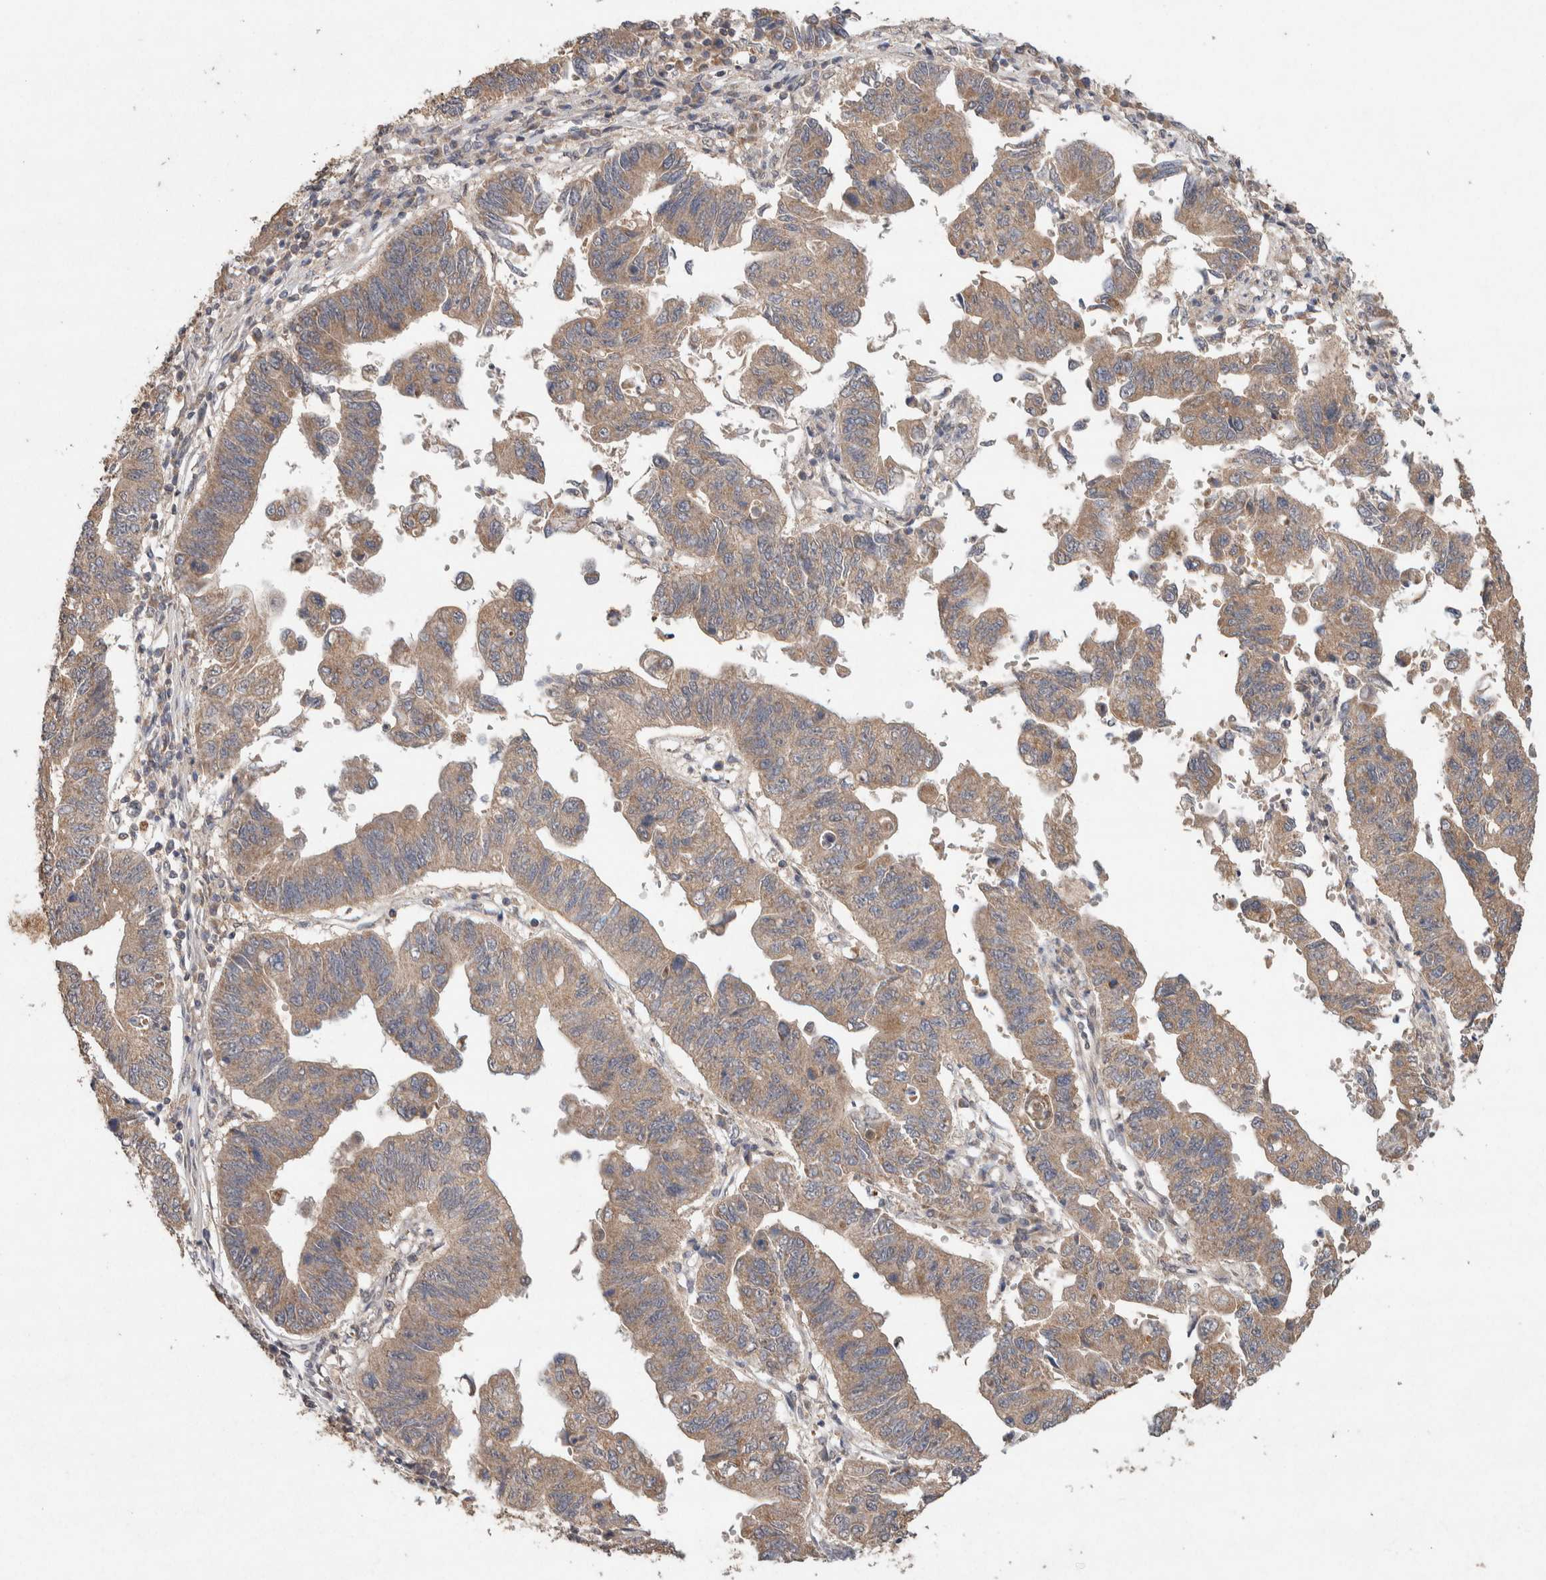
{"staining": {"intensity": "weak", "quantity": ">75%", "location": "cytoplasmic/membranous"}, "tissue": "stomach cancer", "cell_type": "Tumor cells", "image_type": "cancer", "snomed": [{"axis": "morphology", "description": "Adenocarcinoma, NOS"}, {"axis": "topography", "description": "Stomach"}], "caption": "Protein analysis of stomach adenocarcinoma tissue displays weak cytoplasmic/membranous positivity in approximately >75% of tumor cells. (Brightfield microscopy of DAB IHC at high magnification).", "gene": "KCNJ5", "patient": {"sex": "male", "age": 59}}